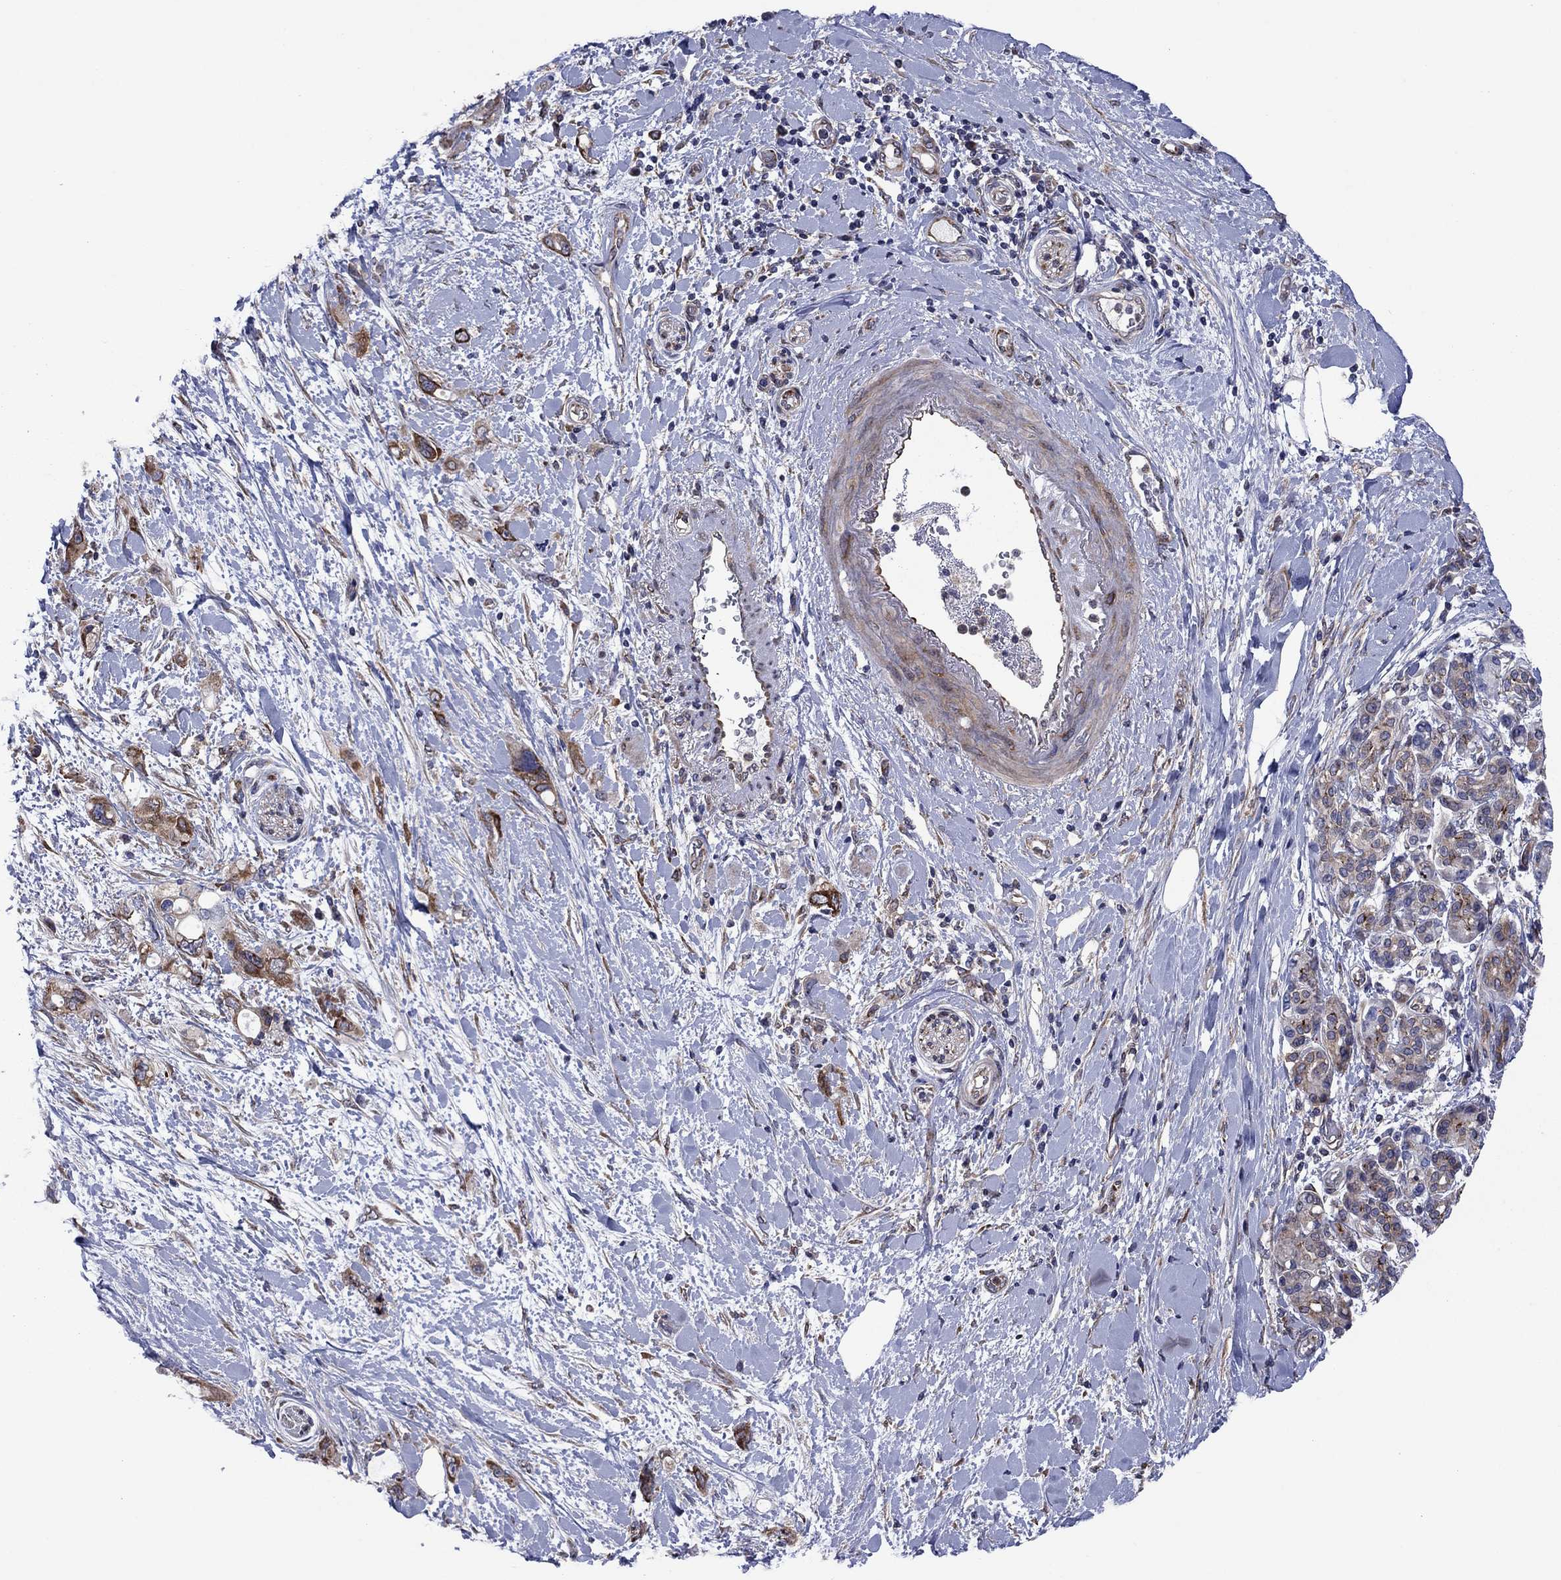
{"staining": {"intensity": "strong", "quantity": "<25%", "location": "cytoplasmic/membranous"}, "tissue": "pancreatic cancer", "cell_type": "Tumor cells", "image_type": "cancer", "snomed": [{"axis": "morphology", "description": "Adenocarcinoma, NOS"}, {"axis": "topography", "description": "Pancreas"}], "caption": "Immunohistochemistry (IHC) of human pancreatic cancer (adenocarcinoma) reveals medium levels of strong cytoplasmic/membranous staining in approximately <25% of tumor cells.", "gene": "GPR155", "patient": {"sex": "female", "age": 56}}